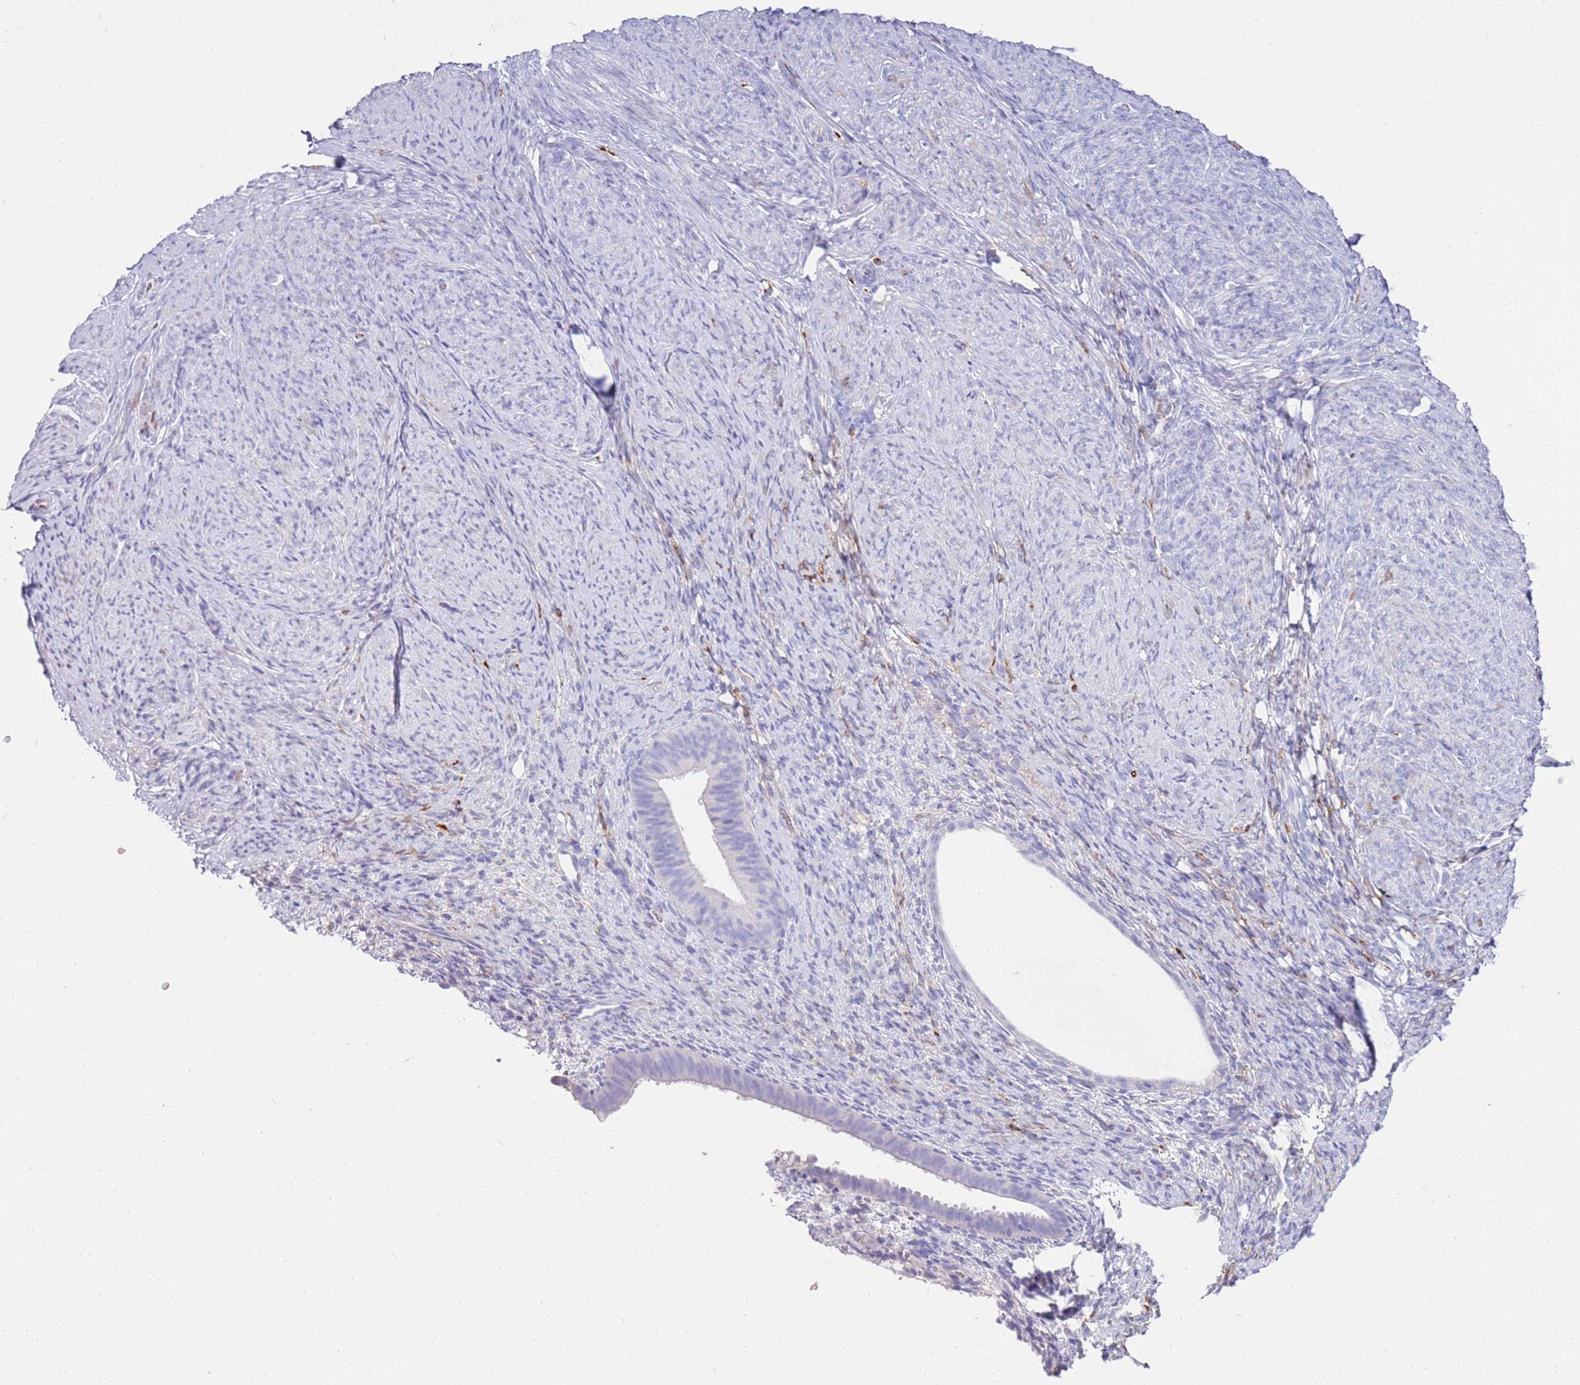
{"staining": {"intensity": "negative", "quantity": "none", "location": "none"}, "tissue": "endometrium", "cell_type": "Cells in endometrial stroma", "image_type": "normal", "snomed": [{"axis": "morphology", "description": "Normal tissue, NOS"}, {"axis": "topography", "description": "Endometrium"}], "caption": "IHC histopathology image of unremarkable human endometrium stained for a protein (brown), which reveals no expression in cells in endometrial stroma. (DAB (3,3'-diaminobenzidine) immunohistochemistry with hematoxylin counter stain).", "gene": "EVPLL", "patient": {"sex": "female", "age": 65}}